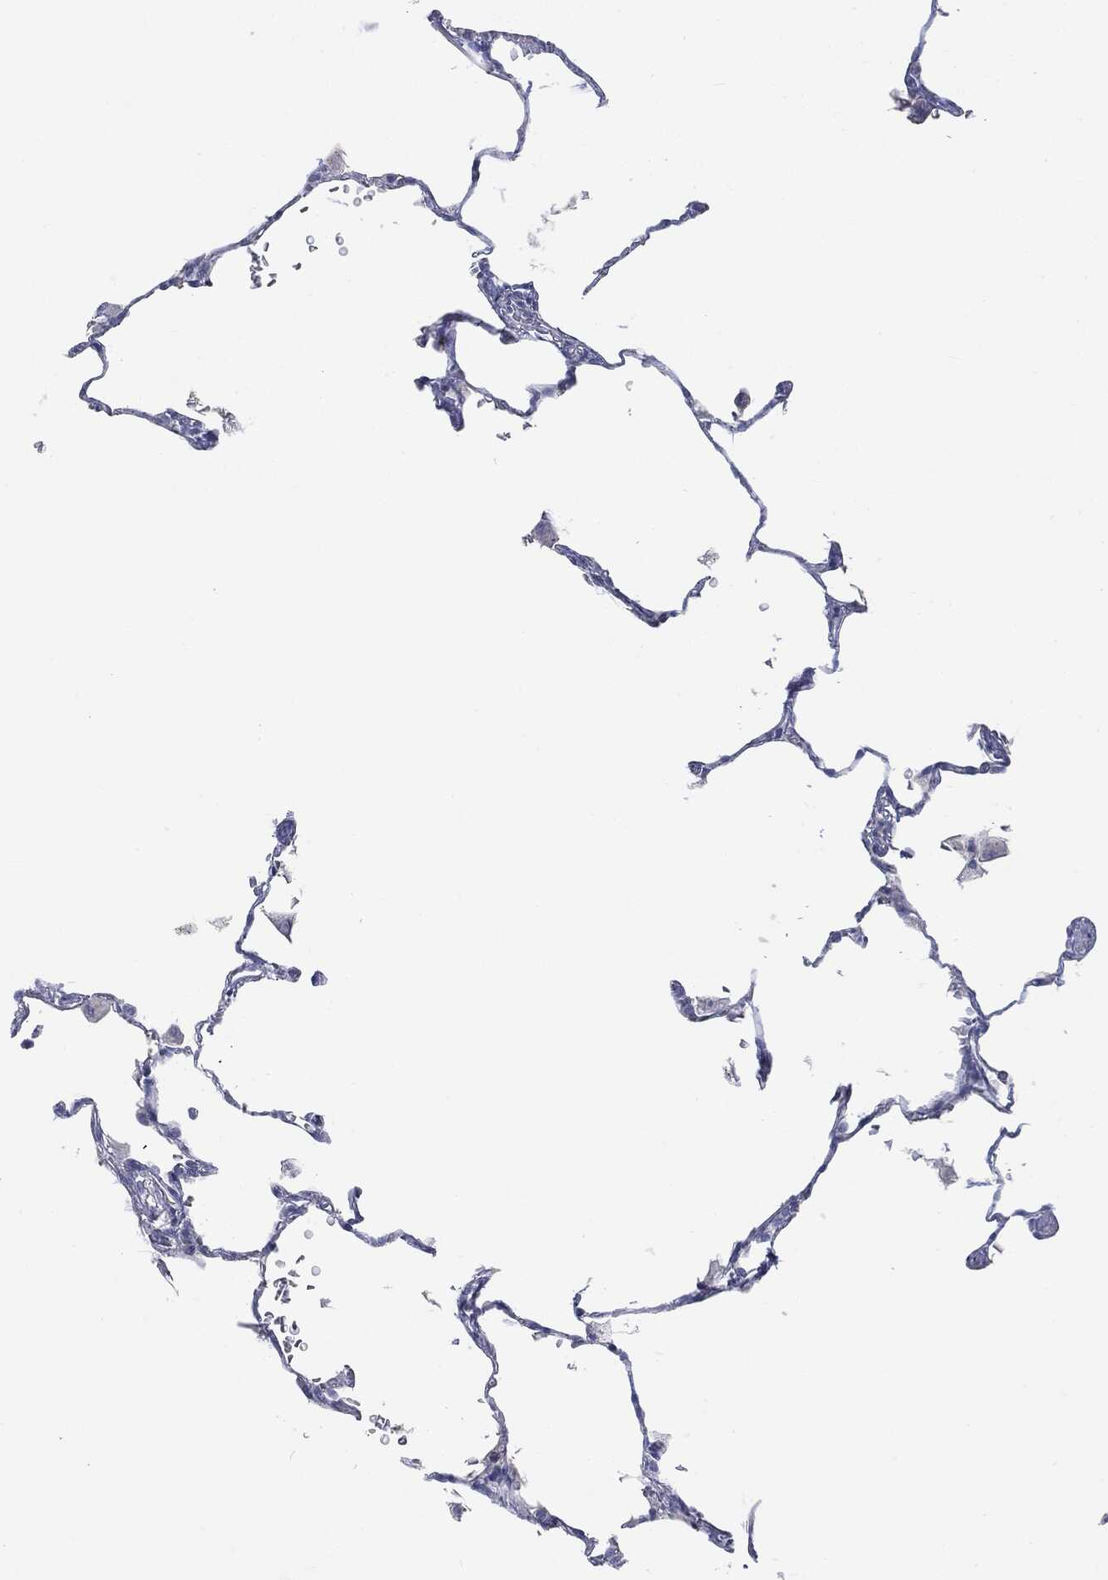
{"staining": {"intensity": "negative", "quantity": "none", "location": "none"}, "tissue": "lung", "cell_type": "Alveolar cells", "image_type": "normal", "snomed": [{"axis": "morphology", "description": "Normal tissue, NOS"}, {"axis": "morphology", "description": "Adenocarcinoma, metastatic, NOS"}, {"axis": "topography", "description": "Lung"}], "caption": "Immunohistochemistry (IHC) photomicrograph of benign human lung stained for a protein (brown), which shows no expression in alveolar cells.", "gene": "CGB1", "patient": {"sex": "male", "age": 45}}